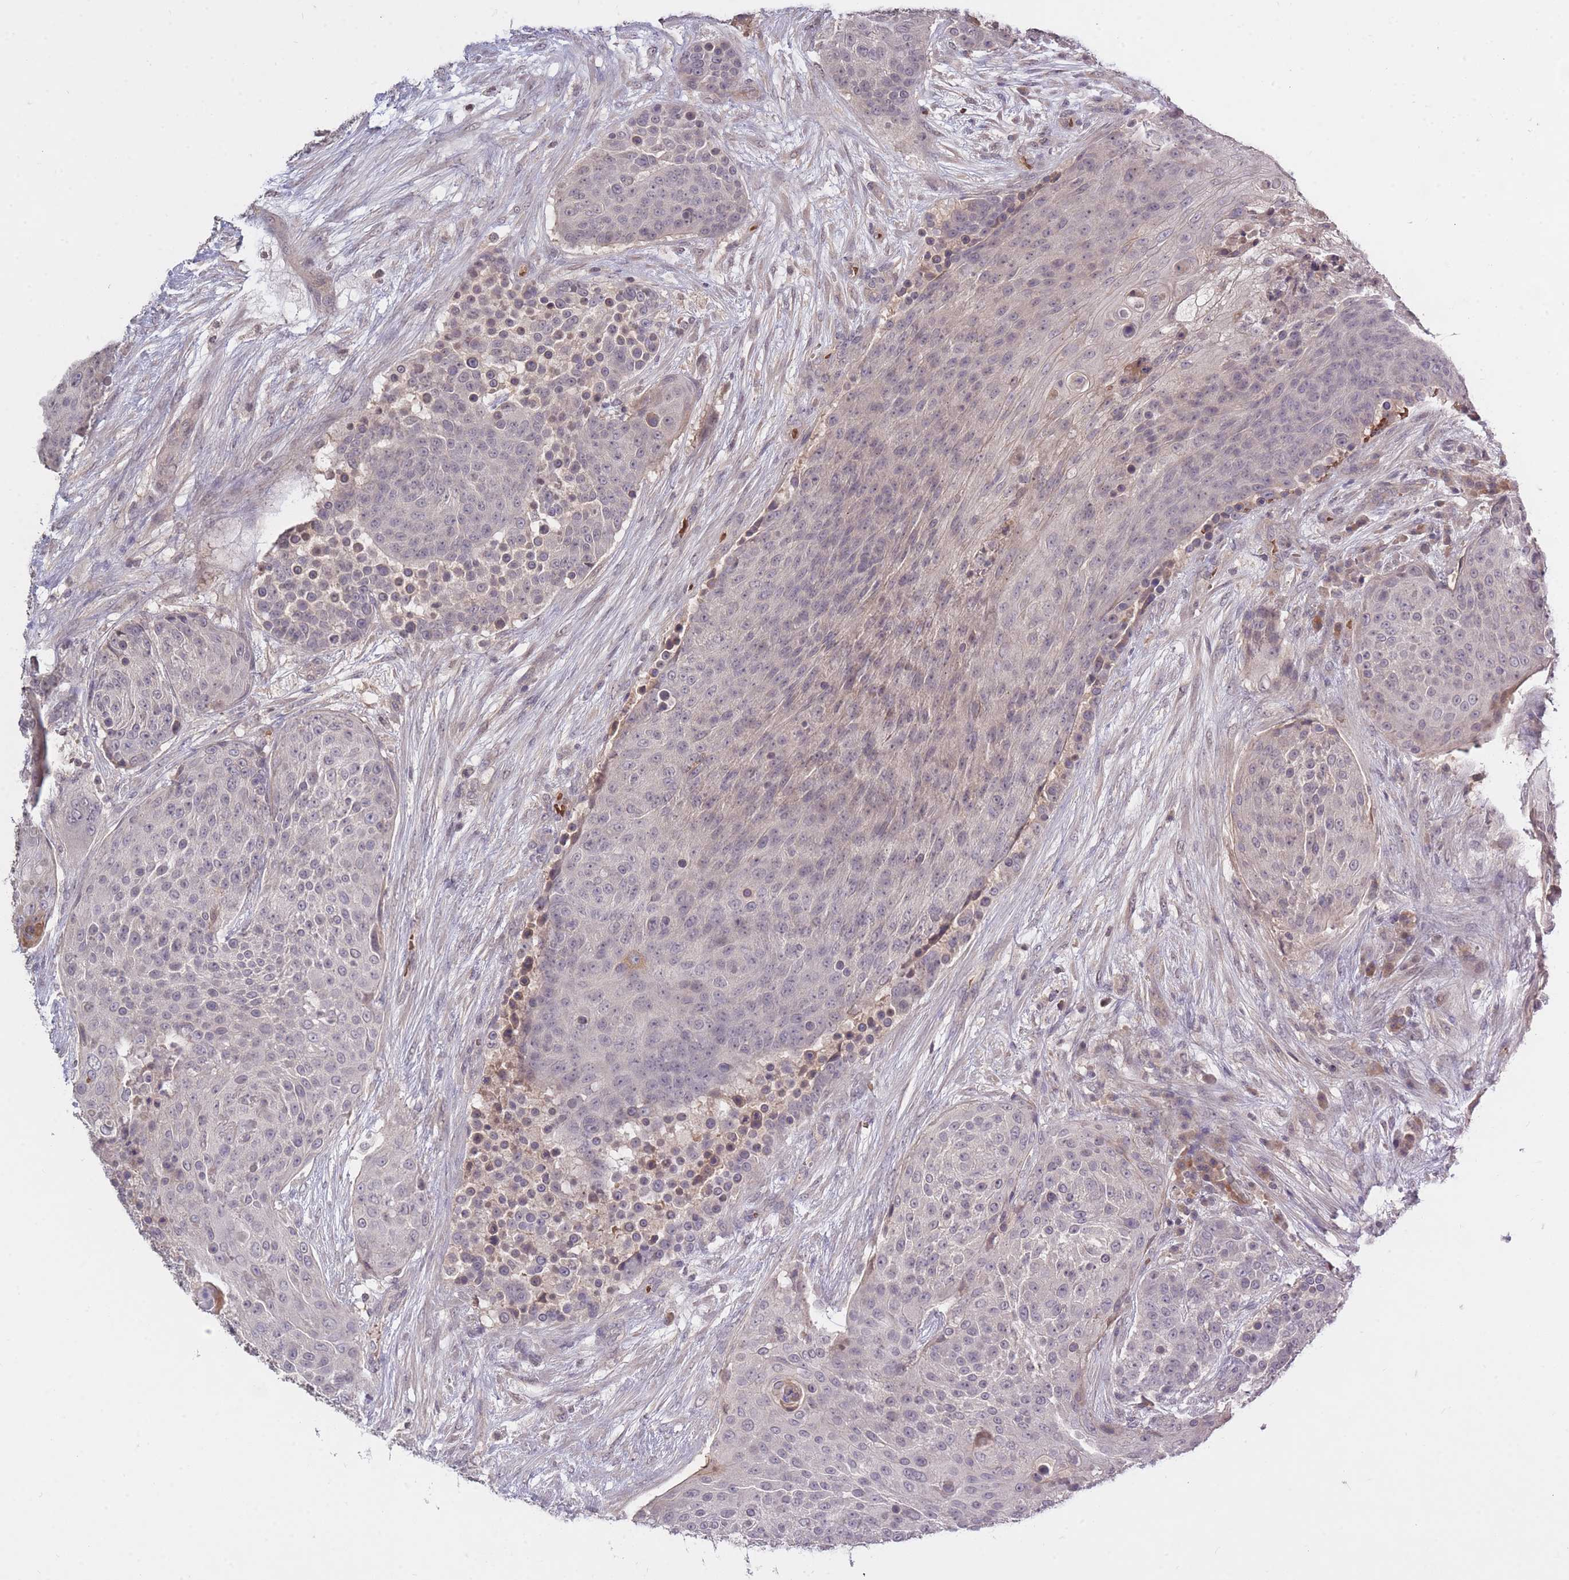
{"staining": {"intensity": "negative", "quantity": "none", "location": "none"}, "tissue": "urothelial cancer", "cell_type": "Tumor cells", "image_type": "cancer", "snomed": [{"axis": "morphology", "description": "Urothelial carcinoma, High grade"}, {"axis": "topography", "description": "Urinary bladder"}], "caption": "High-grade urothelial carcinoma stained for a protein using immunohistochemistry displays no staining tumor cells.", "gene": "ADCYAP1R1", "patient": {"sex": "female", "age": 63}}